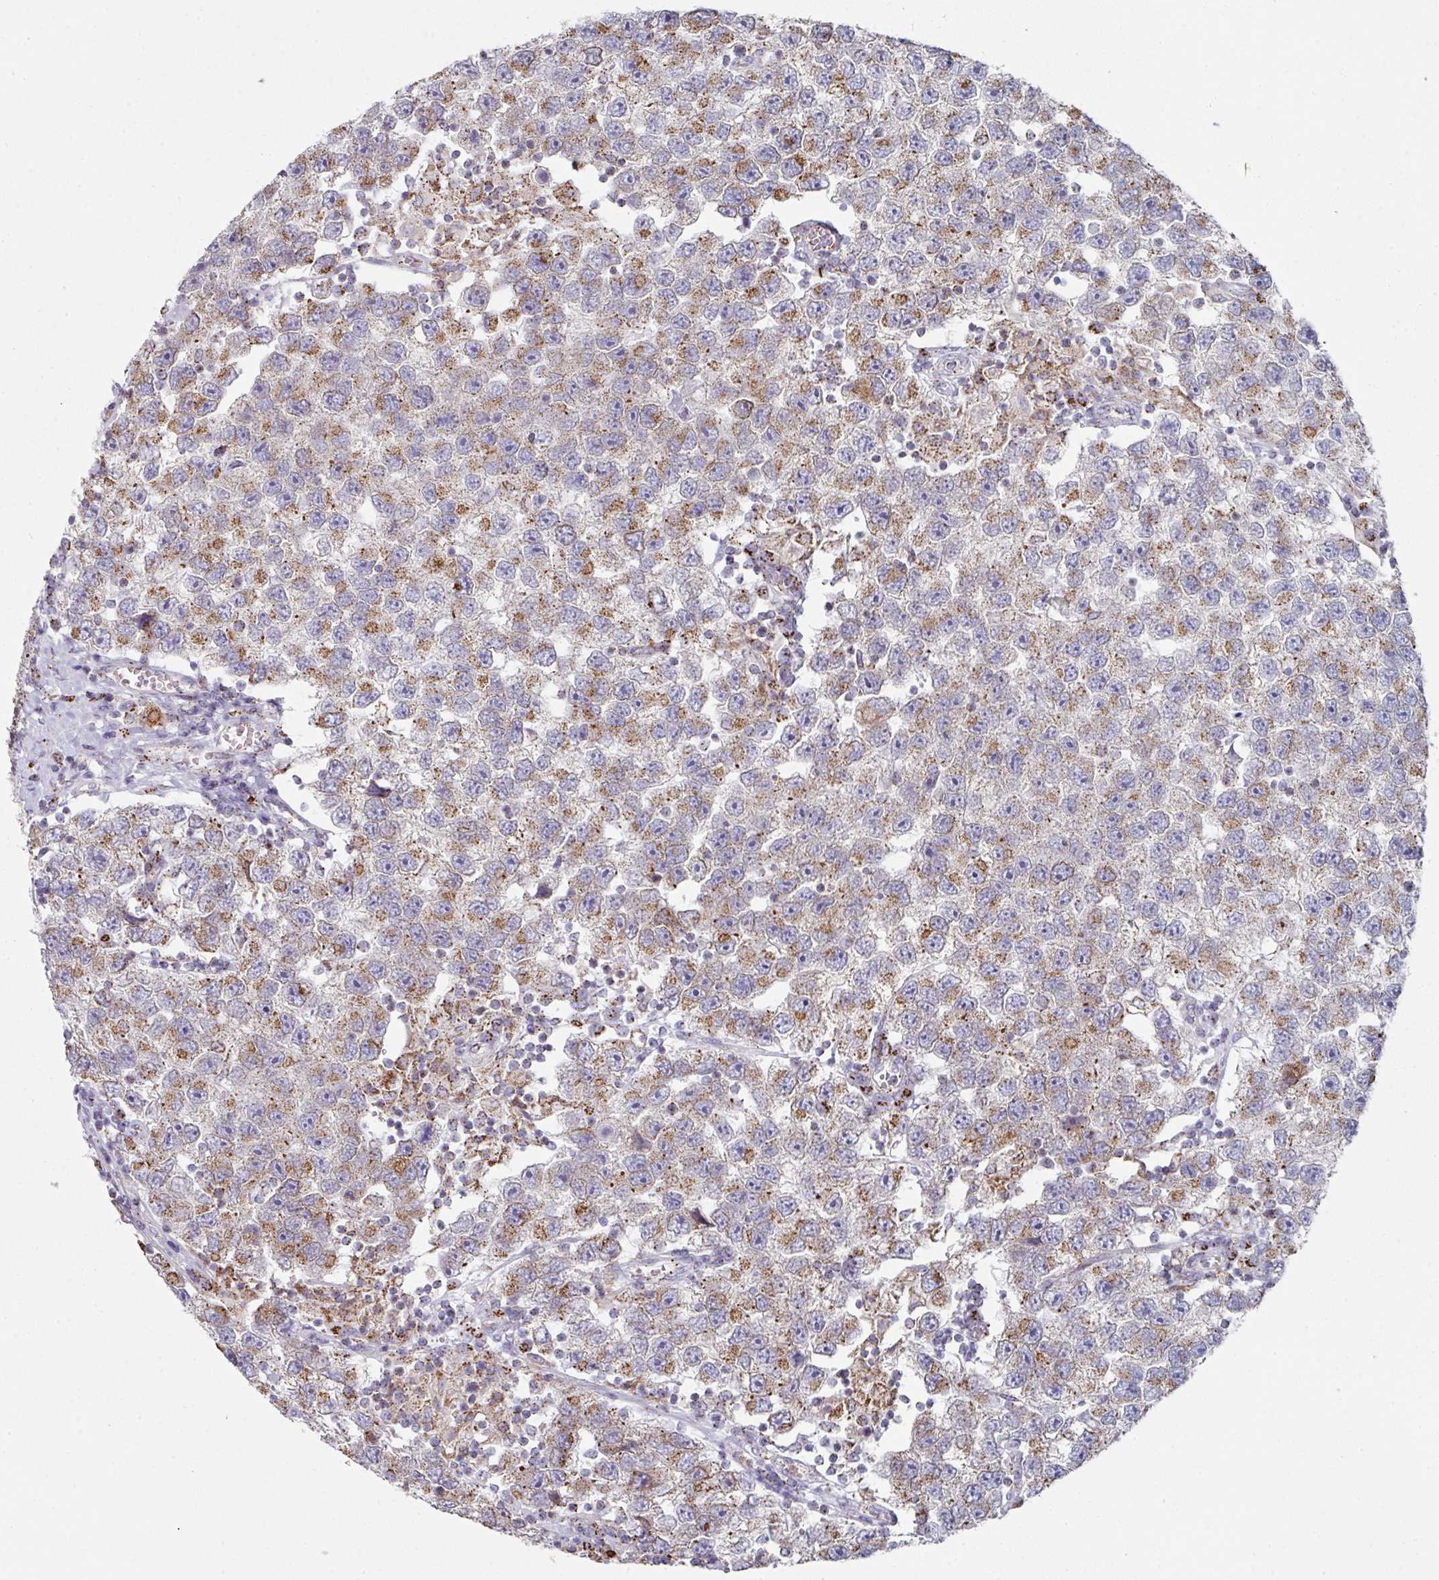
{"staining": {"intensity": "moderate", "quantity": "25%-75%", "location": "cytoplasmic/membranous"}, "tissue": "testis cancer", "cell_type": "Tumor cells", "image_type": "cancer", "snomed": [{"axis": "morphology", "description": "Seminoma, NOS"}, {"axis": "topography", "description": "Testis"}], "caption": "Moderate cytoplasmic/membranous protein expression is present in approximately 25%-75% of tumor cells in seminoma (testis). (DAB = brown stain, brightfield microscopy at high magnification).", "gene": "CCDC85B", "patient": {"sex": "male", "age": 26}}